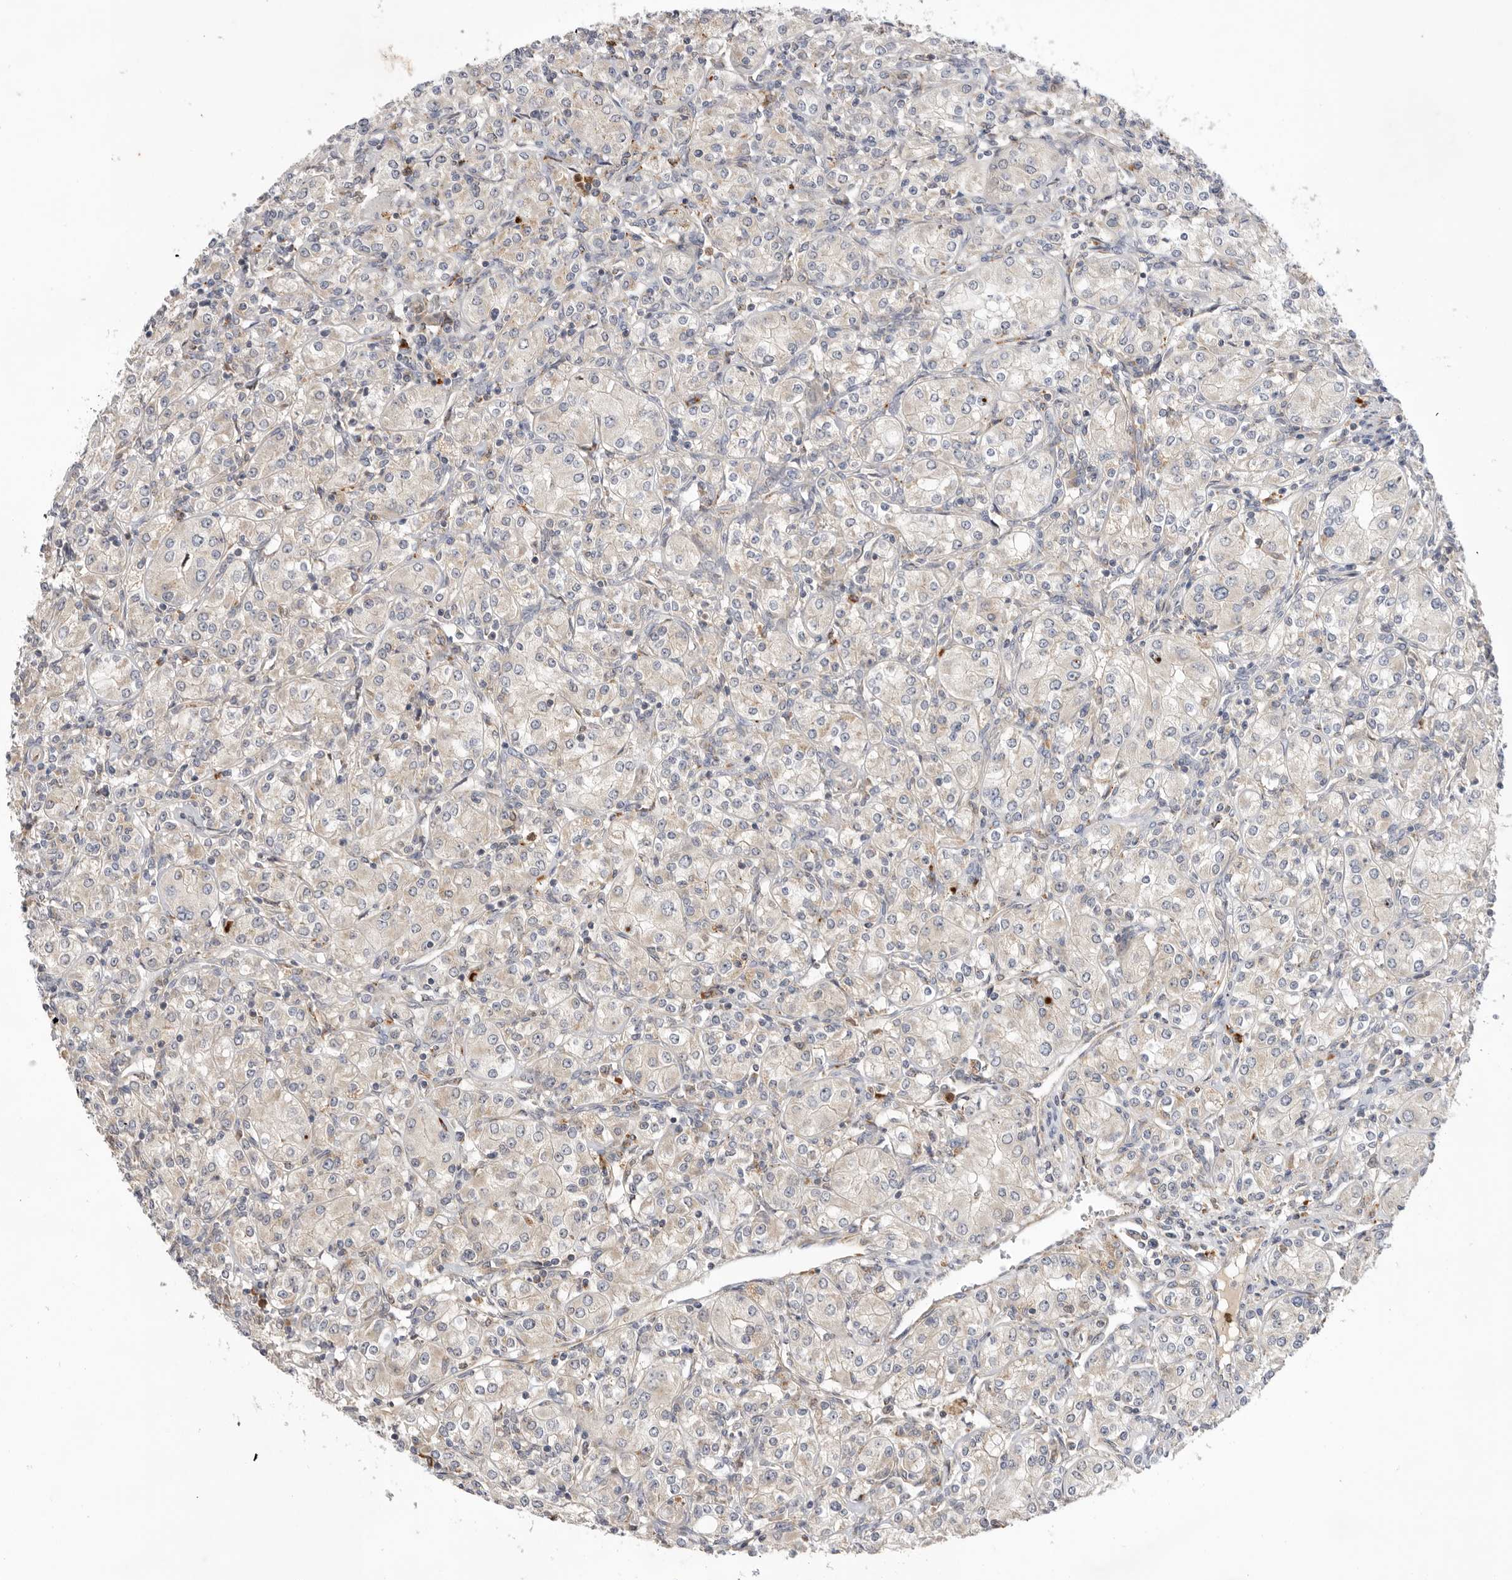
{"staining": {"intensity": "negative", "quantity": "none", "location": "none"}, "tissue": "renal cancer", "cell_type": "Tumor cells", "image_type": "cancer", "snomed": [{"axis": "morphology", "description": "Adenocarcinoma, NOS"}, {"axis": "topography", "description": "Kidney"}], "caption": "This is an IHC histopathology image of renal cancer (adenocarcinoma). There is no positivity in tumor cells.", "gene": "GNE", "patient": {"sex": "male", "age": 77}}